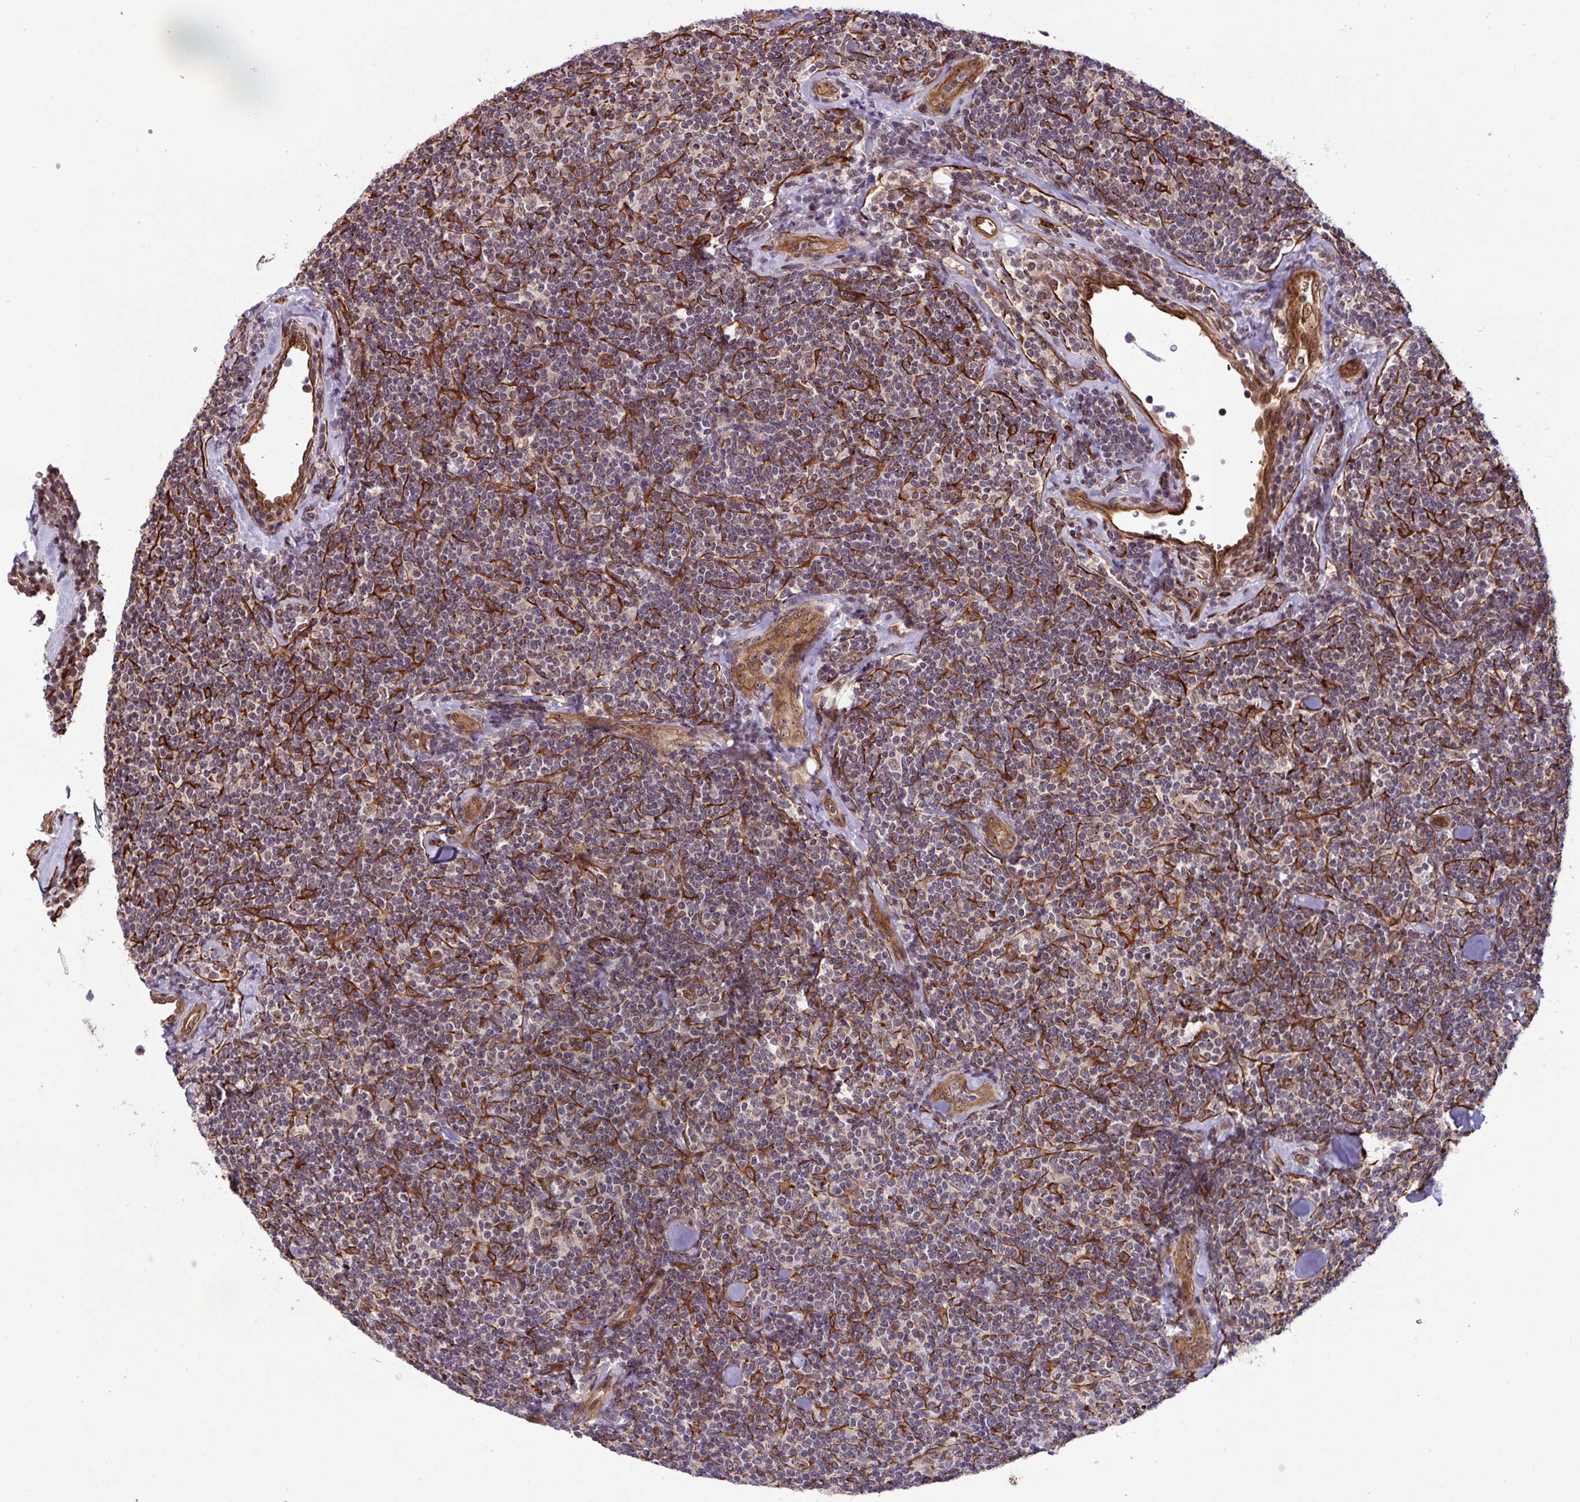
{"staining": {"intensity": "negative", "quantity": "none", "location": "none"}, "tissue": "lymphoma", "cell_type": "Tumor cells", "image_type": "cancer", "snomed": [{"axis": "morphology", "description": "Malignant lymphoma, non-Hodgkin's type, Low grade"}, {"axis": "topography", "description": "Lymph node"}], "caption": "Histopathology image shows no significant protein expression in tumor cells of lymphoma.", "gene": "C7orf50", "patient": {"sex": "female", "age": 56}}